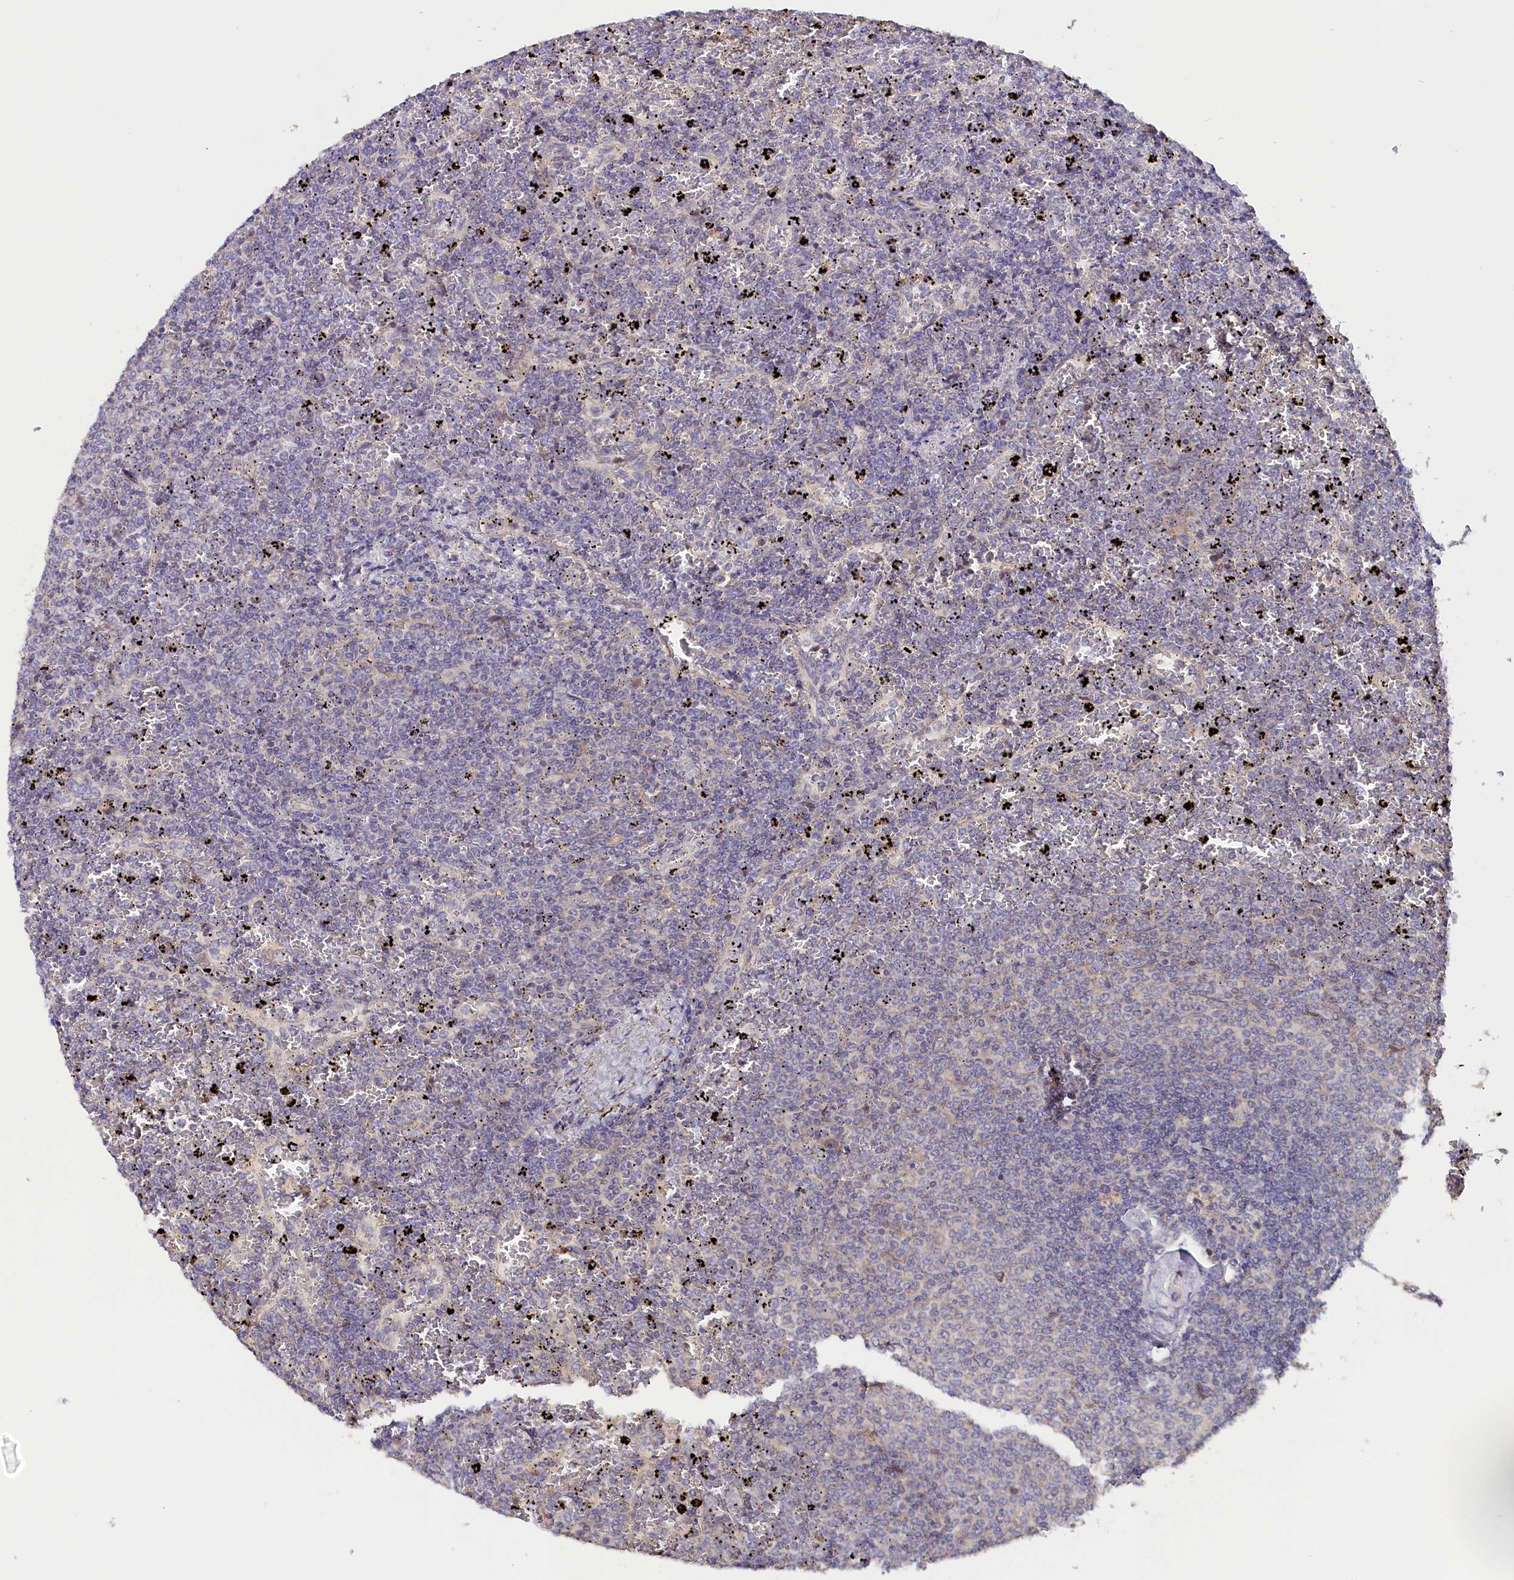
{"staining": {"intensity": "negative", "quantity": "none", "location": "none"}, "tissue": "lymphoma", "cell_type": "Tumor cells", "image_type": "cancer", "snomed": [{"axis": "morphology", "description": "Malignant lymphoma, non-Hodgkin's type, Low grade"}, {"axis": "topography", "description": "Spleen"}], "caption": "IHC histopathology image of lymphoma stained for a protein (brown), which demonstrates no expression in tumor cells.", "gene": "KATNB1", "patient": {"sex": "female", "age": 77}}